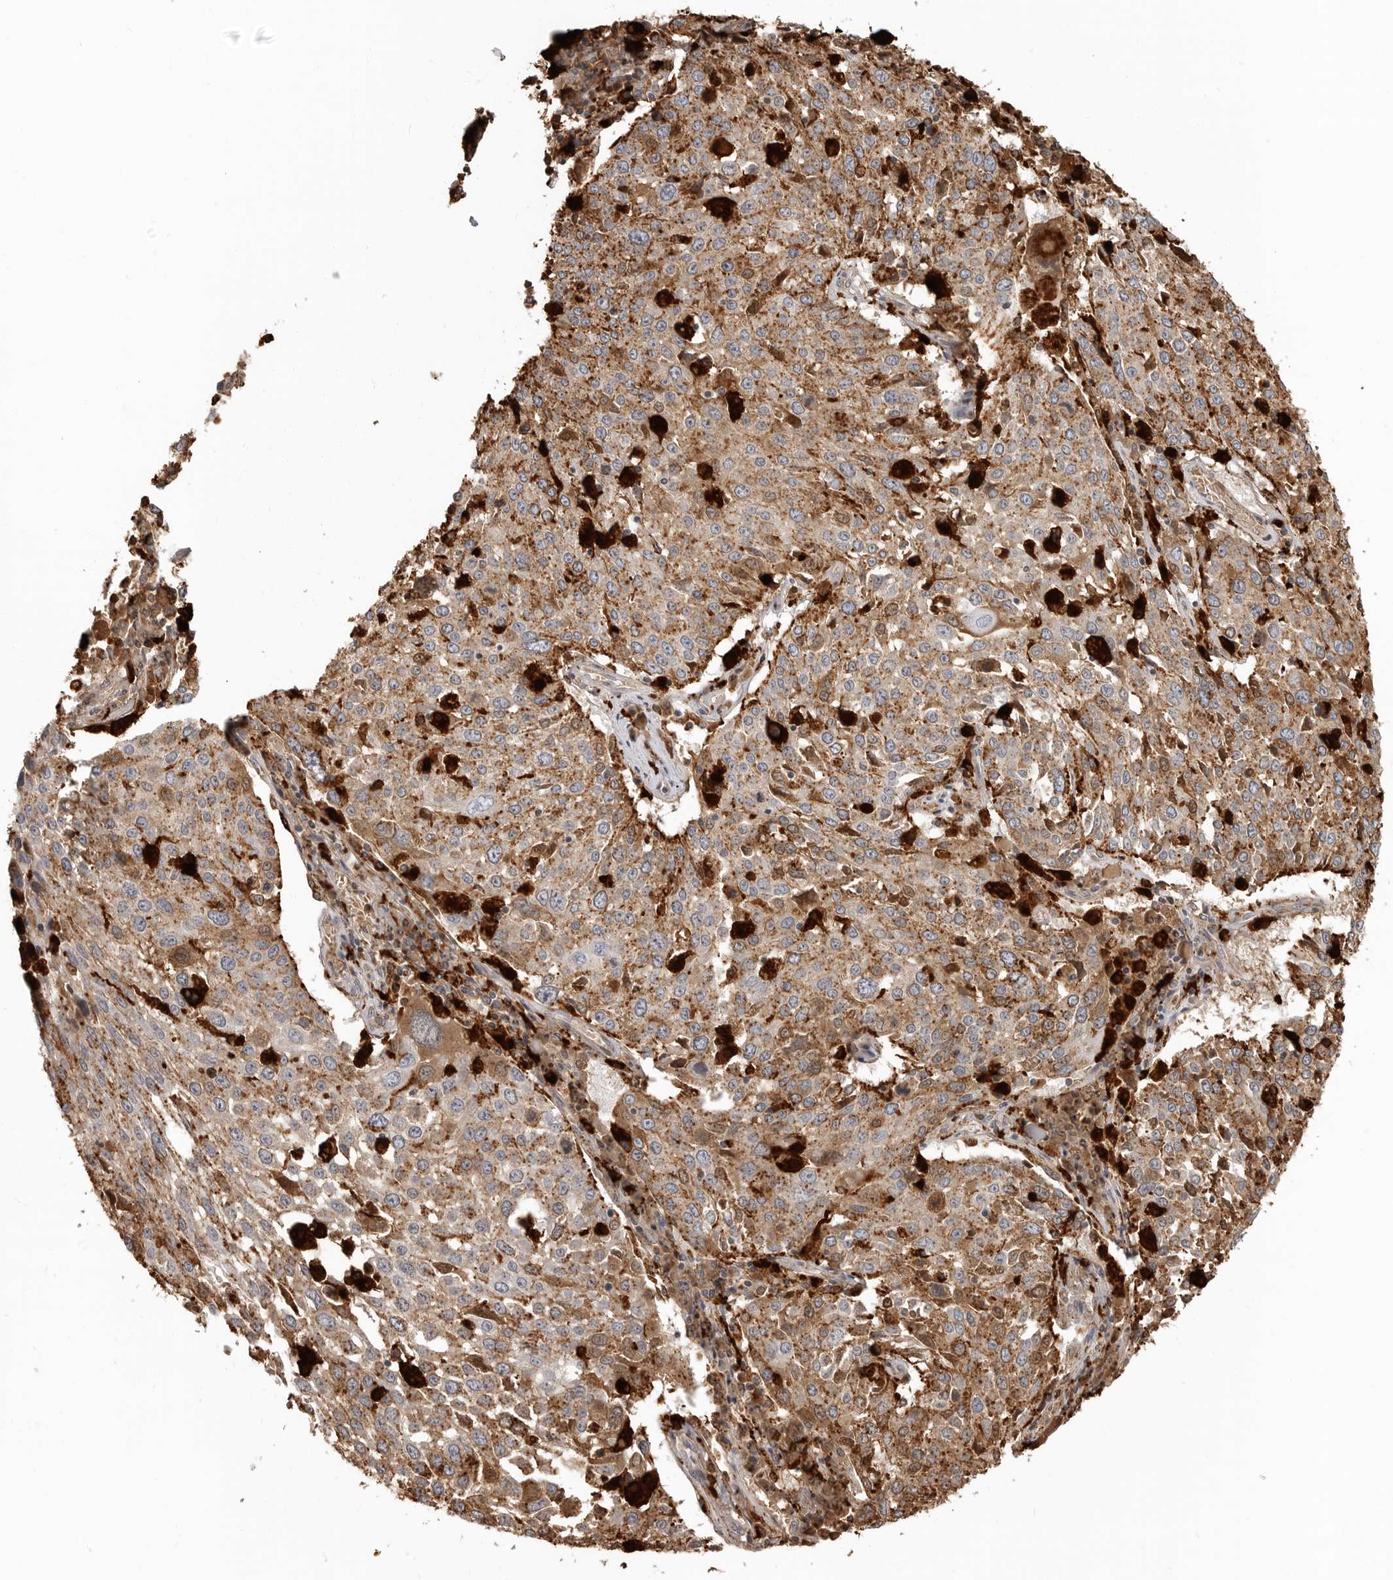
{"staining": {"intensity": "moderate", "quantity": ">75%", "location": "cytoplasmic/membranous"}, "tissue": "lung cancer", "cell_type": "Tumor cells", "image_type": "cancer", "snomed": [{"axis": "morphology", "description": "Squamous cell carcinoma, NOS"}, {"axis": "topography", "description": "Lung"}], "caption": "An immunohistochemistry (IHC) histopathology image of neoplastic tissue is shown. Protein staining in brown shows moderate cytoplasmic/membranous positivity in lung squamous cell carcinoma within tumor cells.", "gene": "IFI30", "patient": {"sex": "male", "age": 65}}